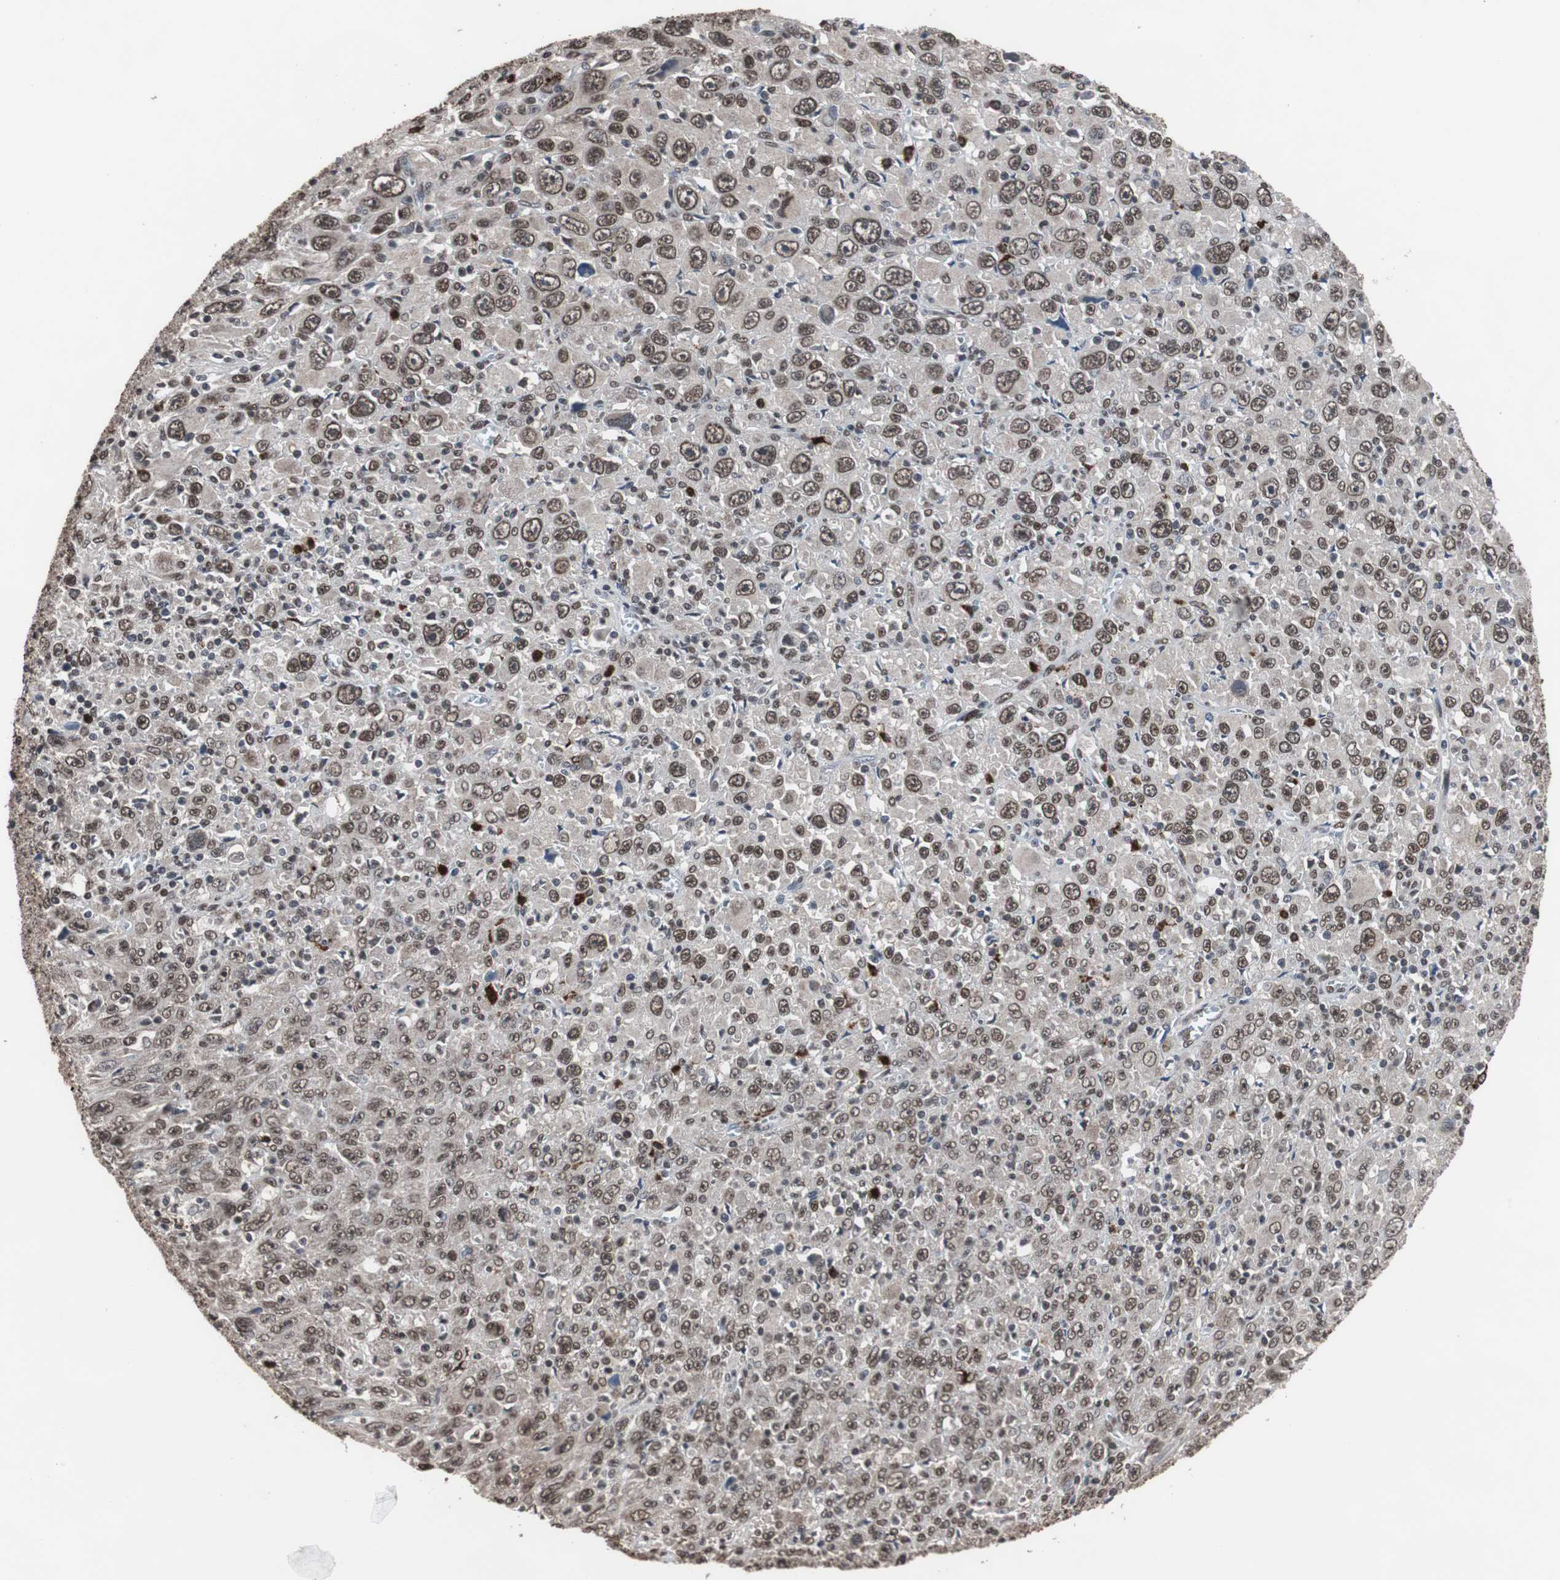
{"staining": {"intensity": "moderate", "quantity": ">75%", "location": "nuclear"}, "tissue": "melanoma", "cell_type": "Tumor cells", "image_type": "cancer", "snomed": [{"axis": "morphology", "description": "Malignant melanoma, Metastatic site"}, {"axis": "topography", "description": "Skin"}], "caption": "Immunohistochemical staining of human melanoma shows moderate nuclear protein positivity in about >75% of tumor cells. (DAB (3,3'-diaminobenzidine) = brown stain, brightfield microscopy at high magnification).", "gene": "MED27", "patient": {"sex": "female", "age": 56}}